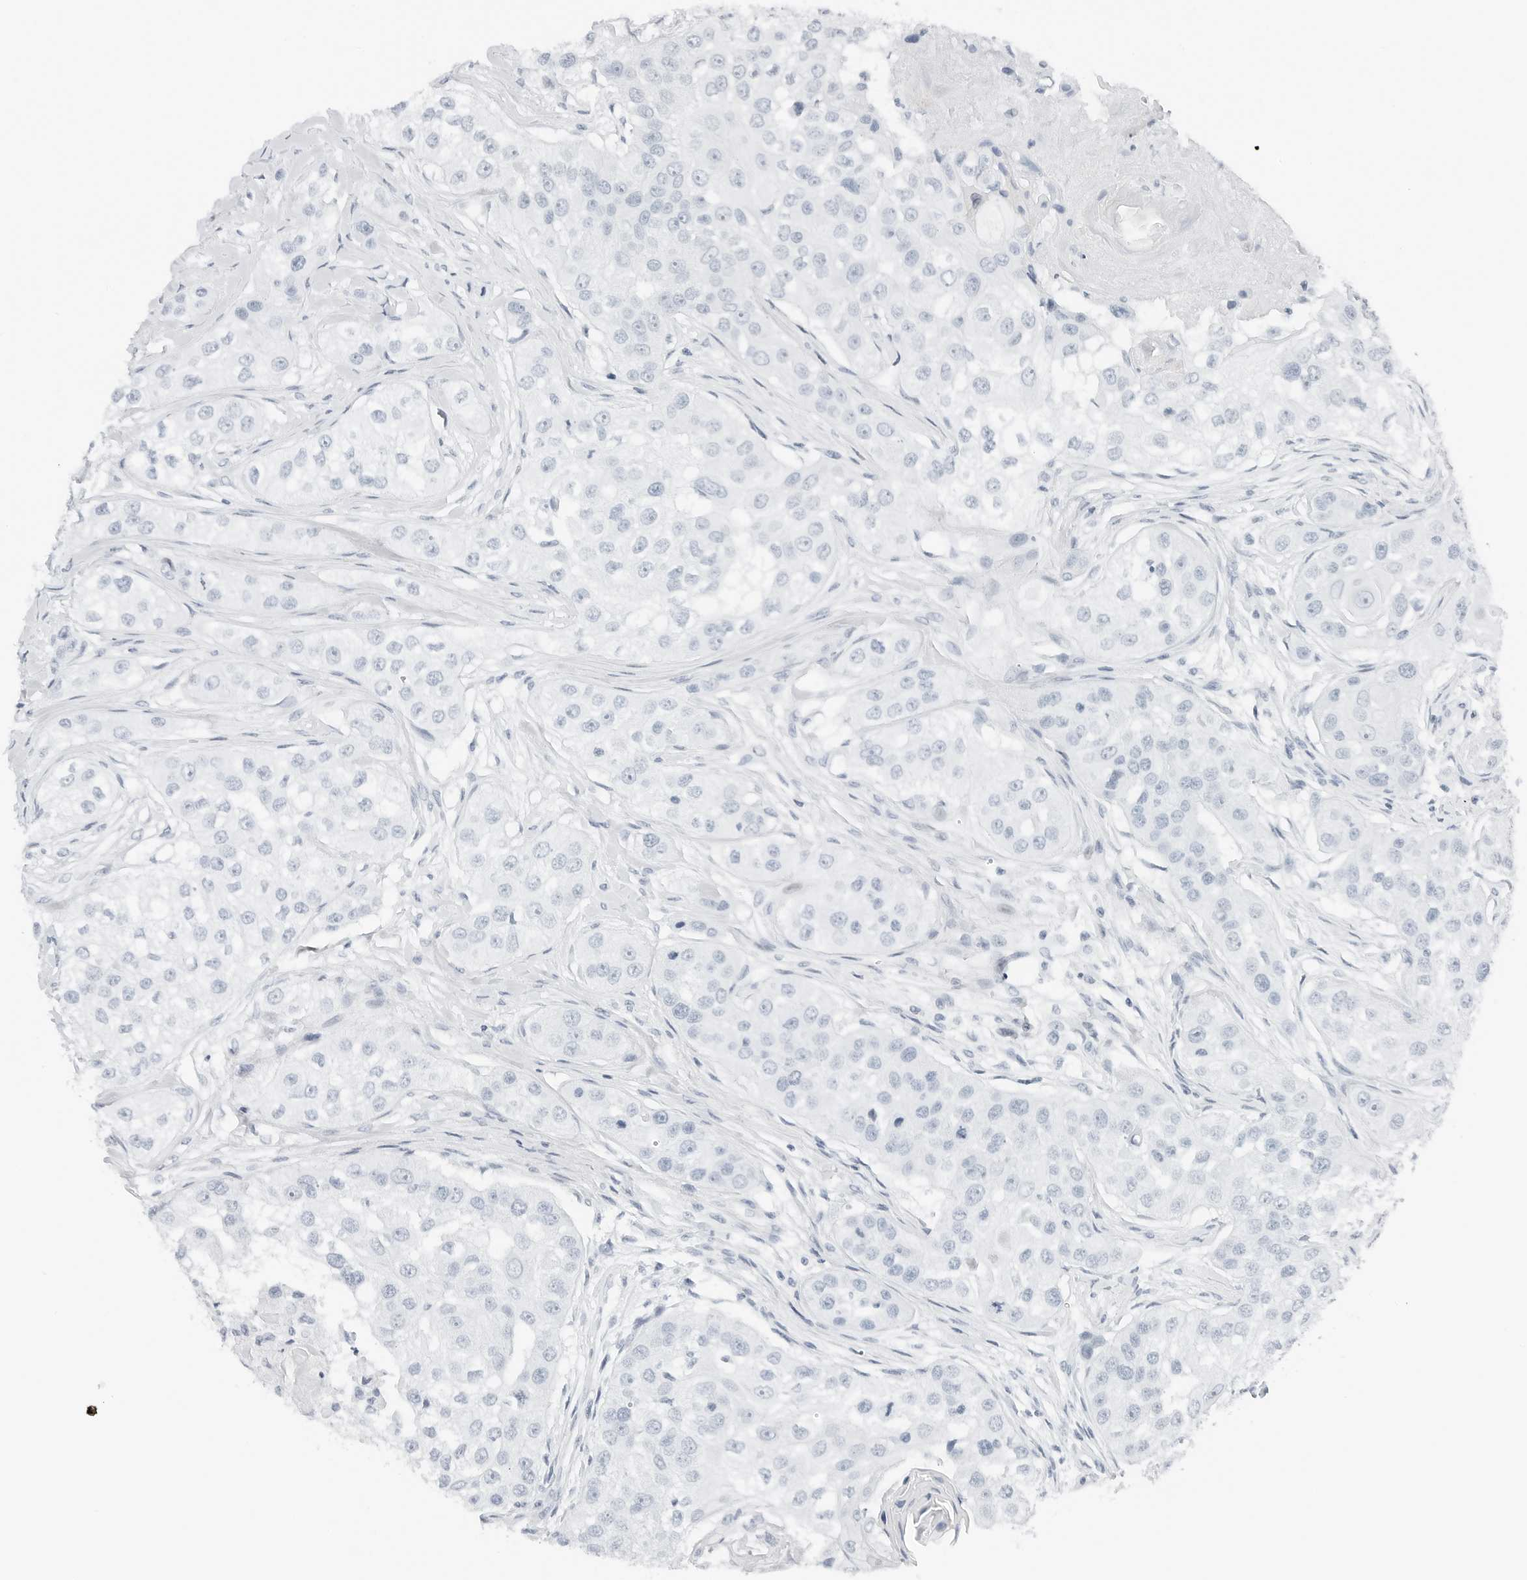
{"staining": {"intensity": "negative", "quantity": "none", "location": "none"}, "tissue": "head and neck cancer", "cell_type": "Tumor cells", "image_type": "cancer", "snomed": [{"axis": "morphology", "description": "Normal tissue, NOS"}, {"axis": "morphology", "description": "Squamous cell carcinoma, NOS"}, {"axis": "topography", "description": "Skeletal muscle"}, {"axis": "topography", "description": "Head-Neck"}], "caption": "A histopathology image of human squamous cell carcinoma (head and neck) is negative for staining in tumor cells. The staining is performed using DAB brown chromogen with nuclei counter-stained in using hematoxylin.", "gene": "NTMT2", "patient": {"sex": "male", "age": 51}}